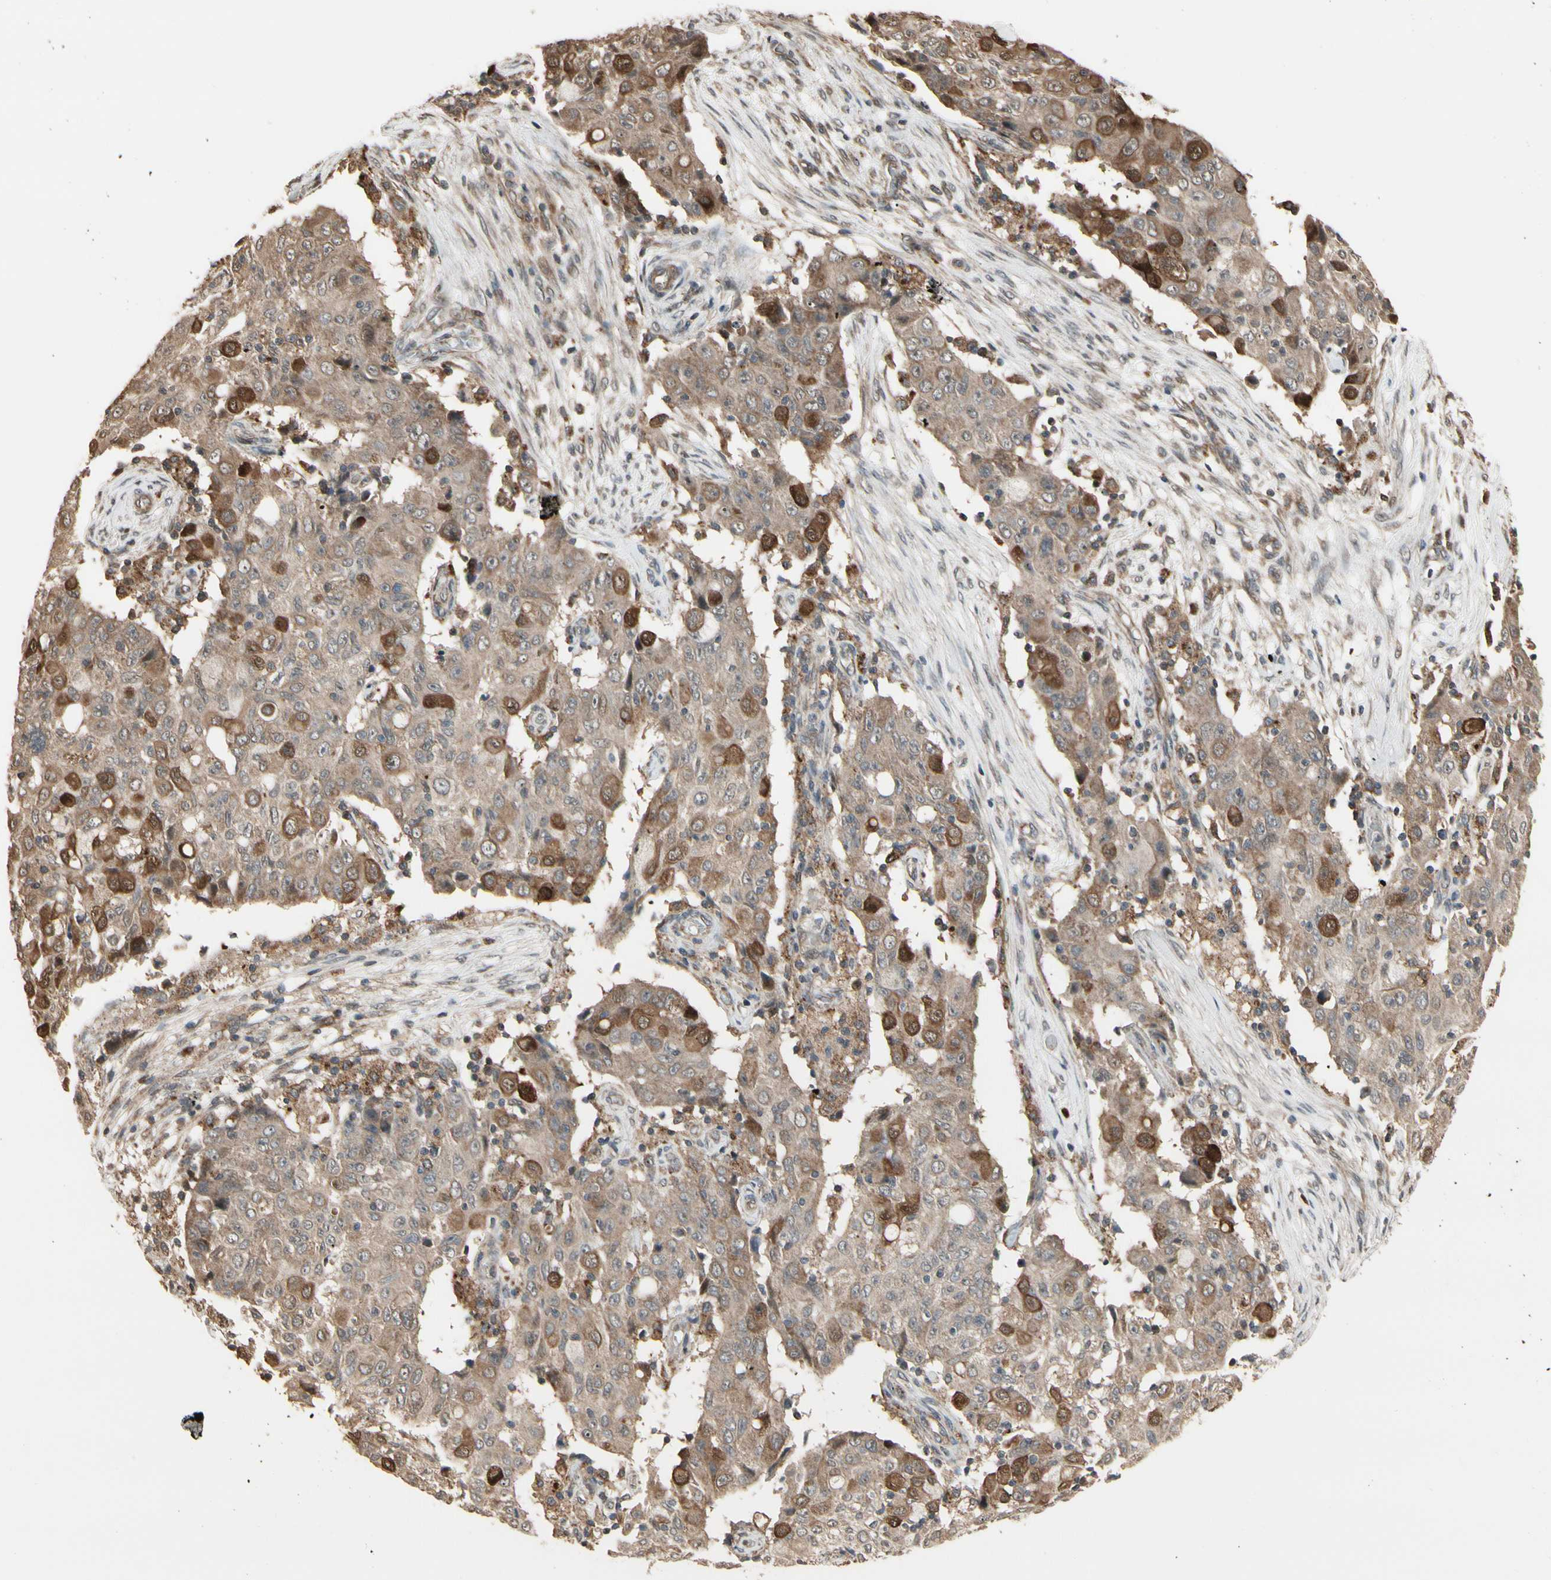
{"staining": {"intensity": "strong", "quantity": "<25%", "location": "cytoplasmic/membranous,nuclear"}, "tissue": "ovarian cancer", "cell_type": "Tumor cells", "image_type": "cancer", "snomed": [{"axis": "morphology", "description": "Carcinoma, endometroid"}, {"axis": "topography", "description": "Ovary"}], "caption": "Immunohistochemistry (IHC) micrograph of neoplastic tissue: human endometroid carcinoma (ovarian) stained using immunohistochemistry reveals medium levels of strong protein expression localized specifically in the cytoplasmic/membranous and nuclear of tumor cells, appearing as a cytoplasmic/membranous and nuclear brown color.", "gene": "CSF1R", "patient": {"sex": "female", "age": 42}}